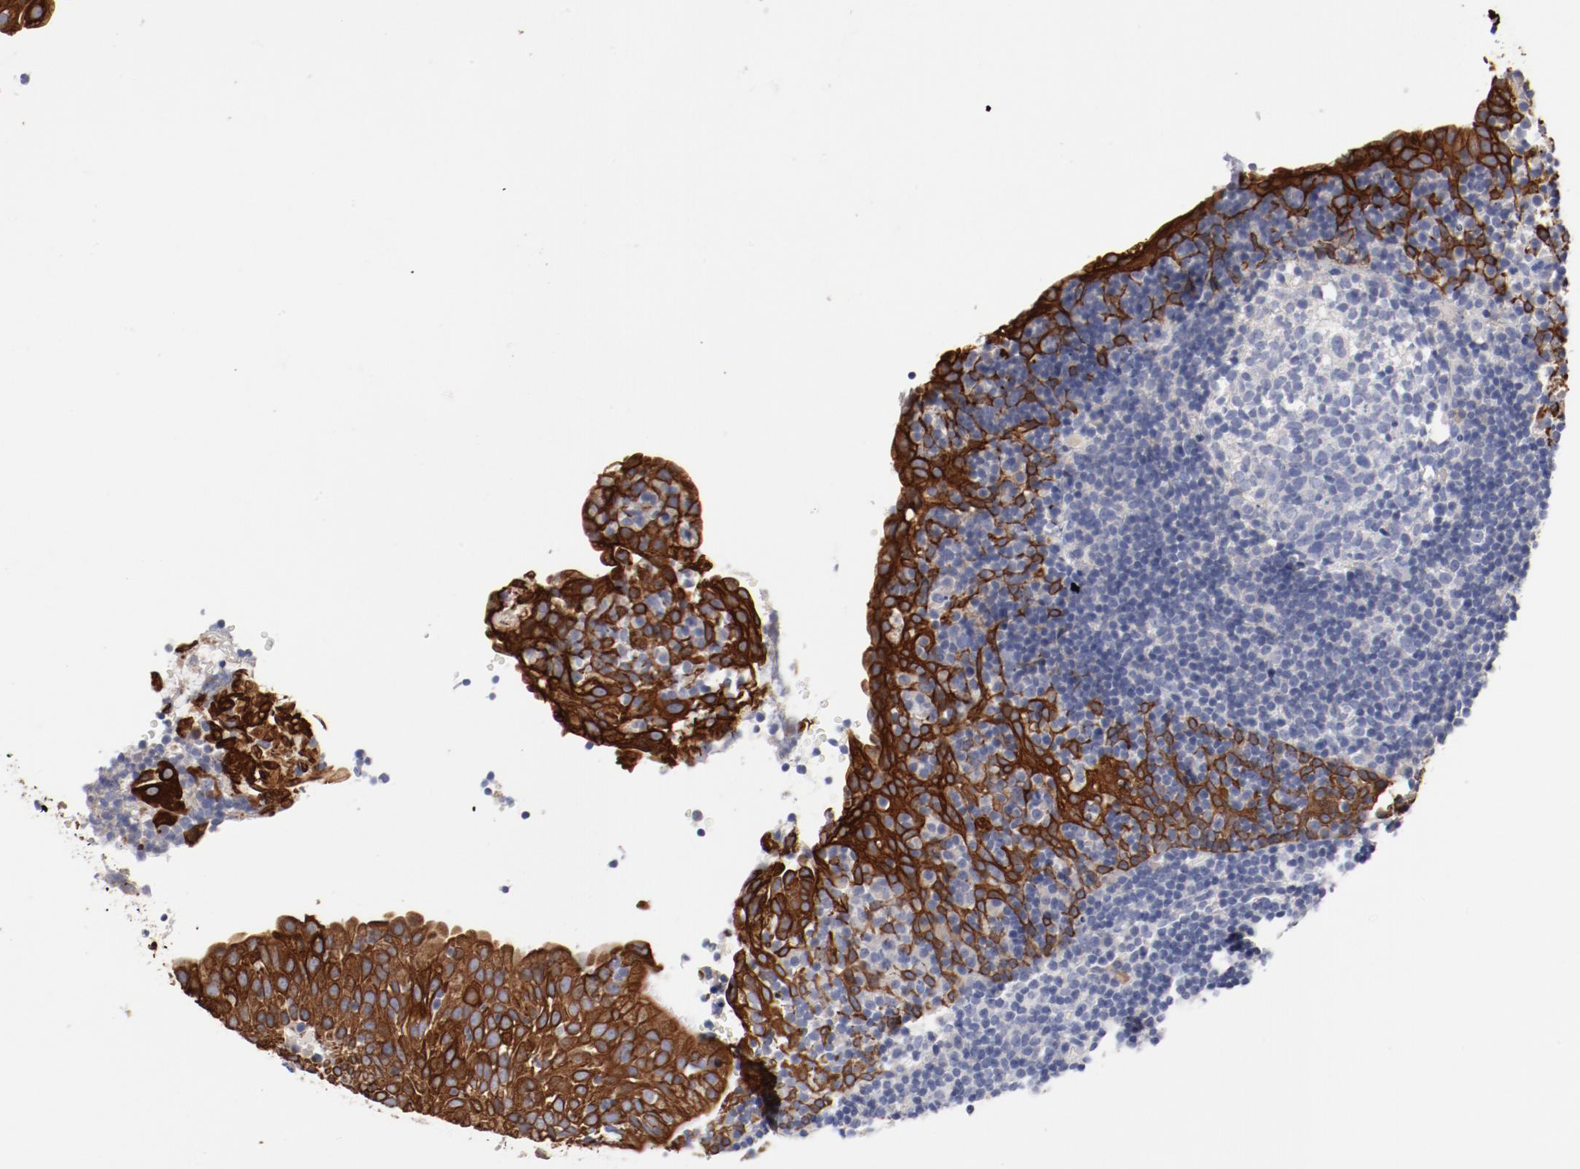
{"staining": {"intensity": "negative", "quantity": "none", "location": "none"}, "tissue": "tonsil", "cell_type": "Germinal center cells", "image_type": "normal", "snomed": [{"axis": "morphology", "description": "Normal tissue, NOS"}, {"axis": "topography", "description": "Tonsil"}], "caption": "Human tonsil stained for a protein using IHC displays no expression in germinal center cells.", "gene": "TSPAN6", "patient": {"sex": "female", "age": 40}}